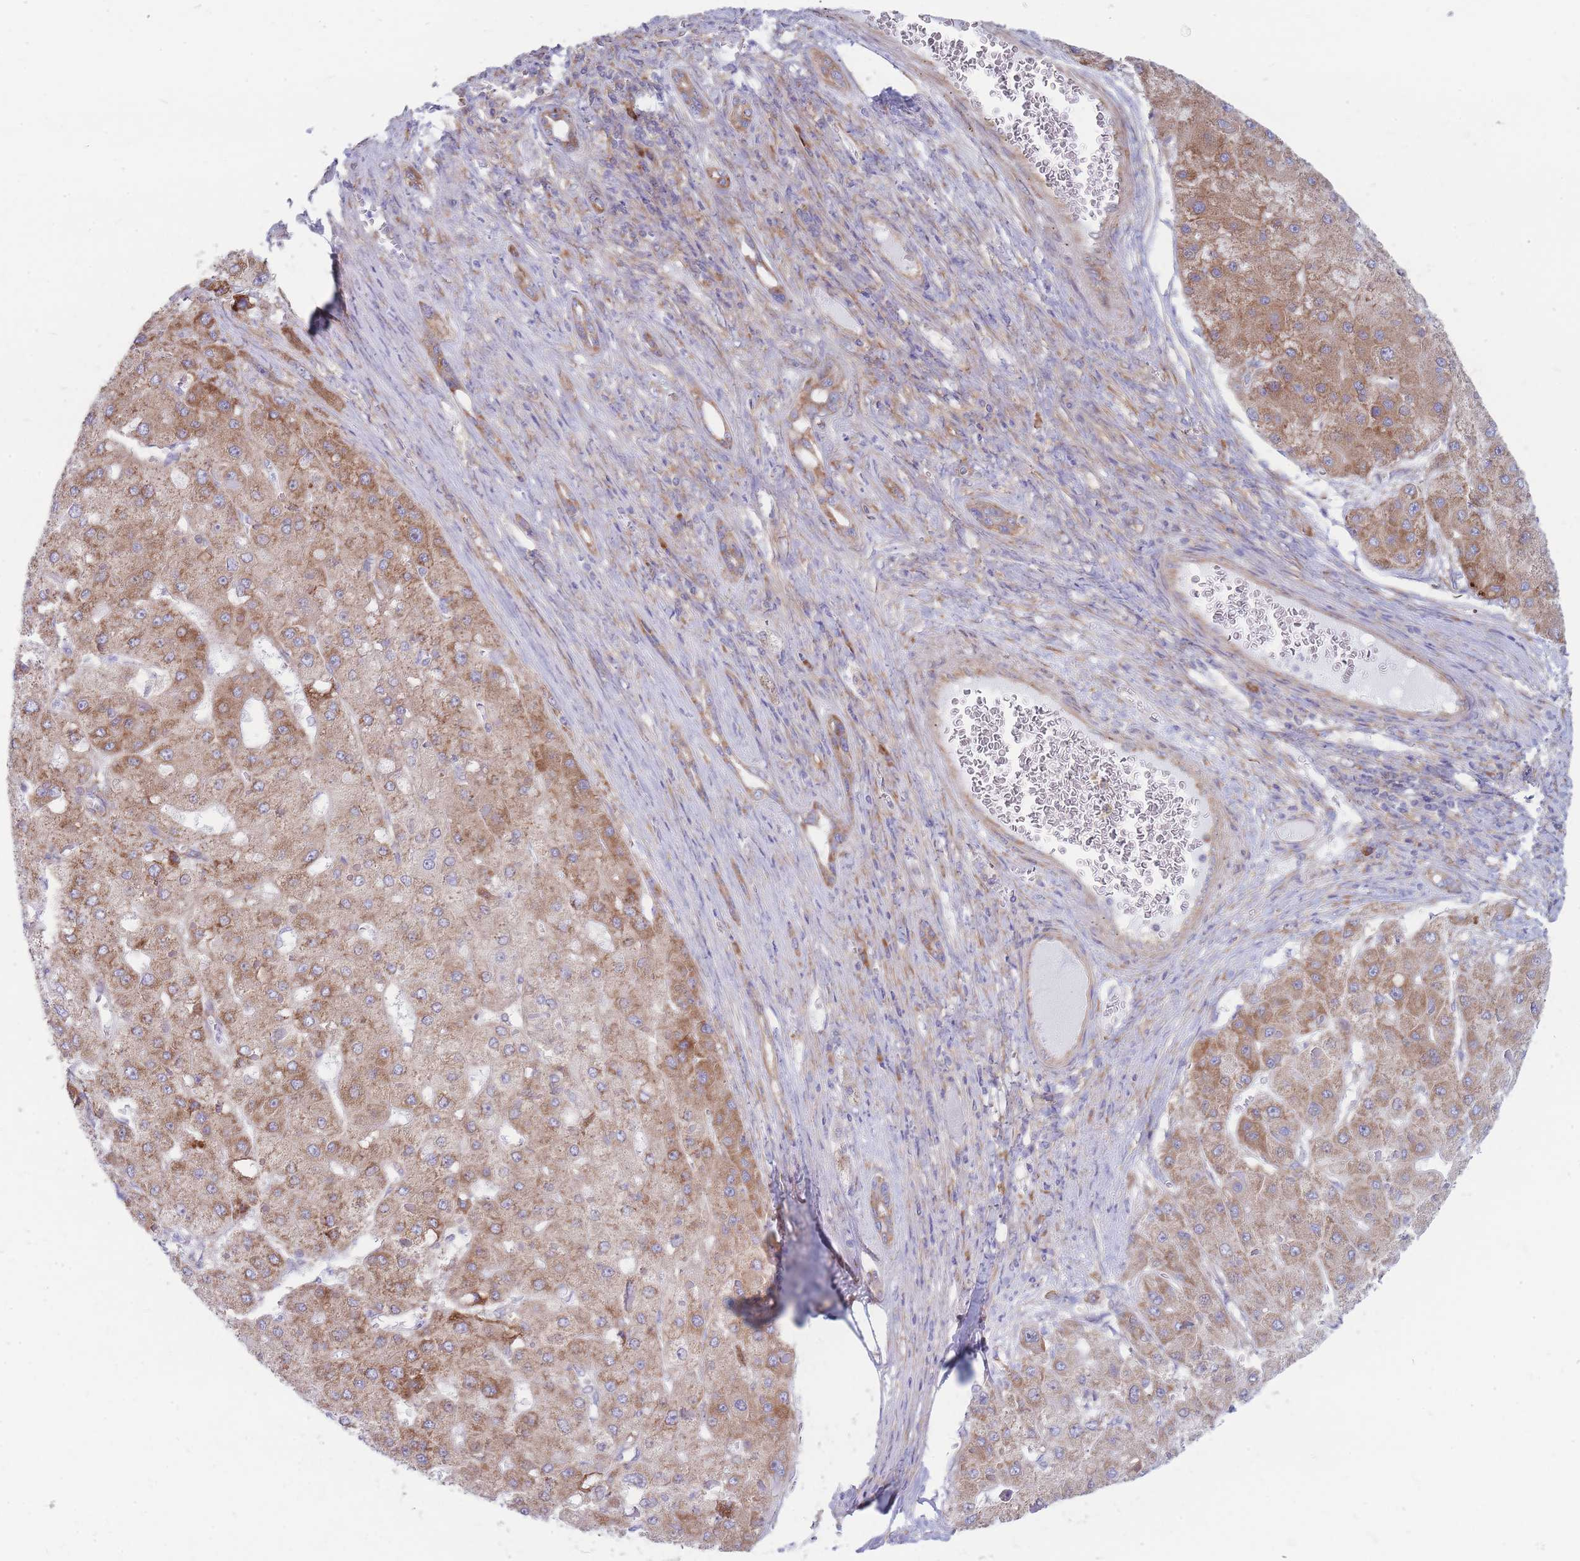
{"staining": {"intensity": "moderate", "quantity": ">75%", "location": "cytoplasmic/membranous"}, "tissue": "liver cancer", "cell_type": "Tumor cells", "image_type": "cancer", "snomed": [{"axis": "morphology", "description": "Carcinoma, Hepatocellular, NOS"}, {"axis": "topography", "description": "Liver"}], "caption": "Hepatocellular carcinoma (liver) stained with IHC reveals moderate cytoplasmic/membranous staining in approximately >75% of tumor cells.", "gene": "RPL8", "patient": {"sex": "female", "age": 73}}